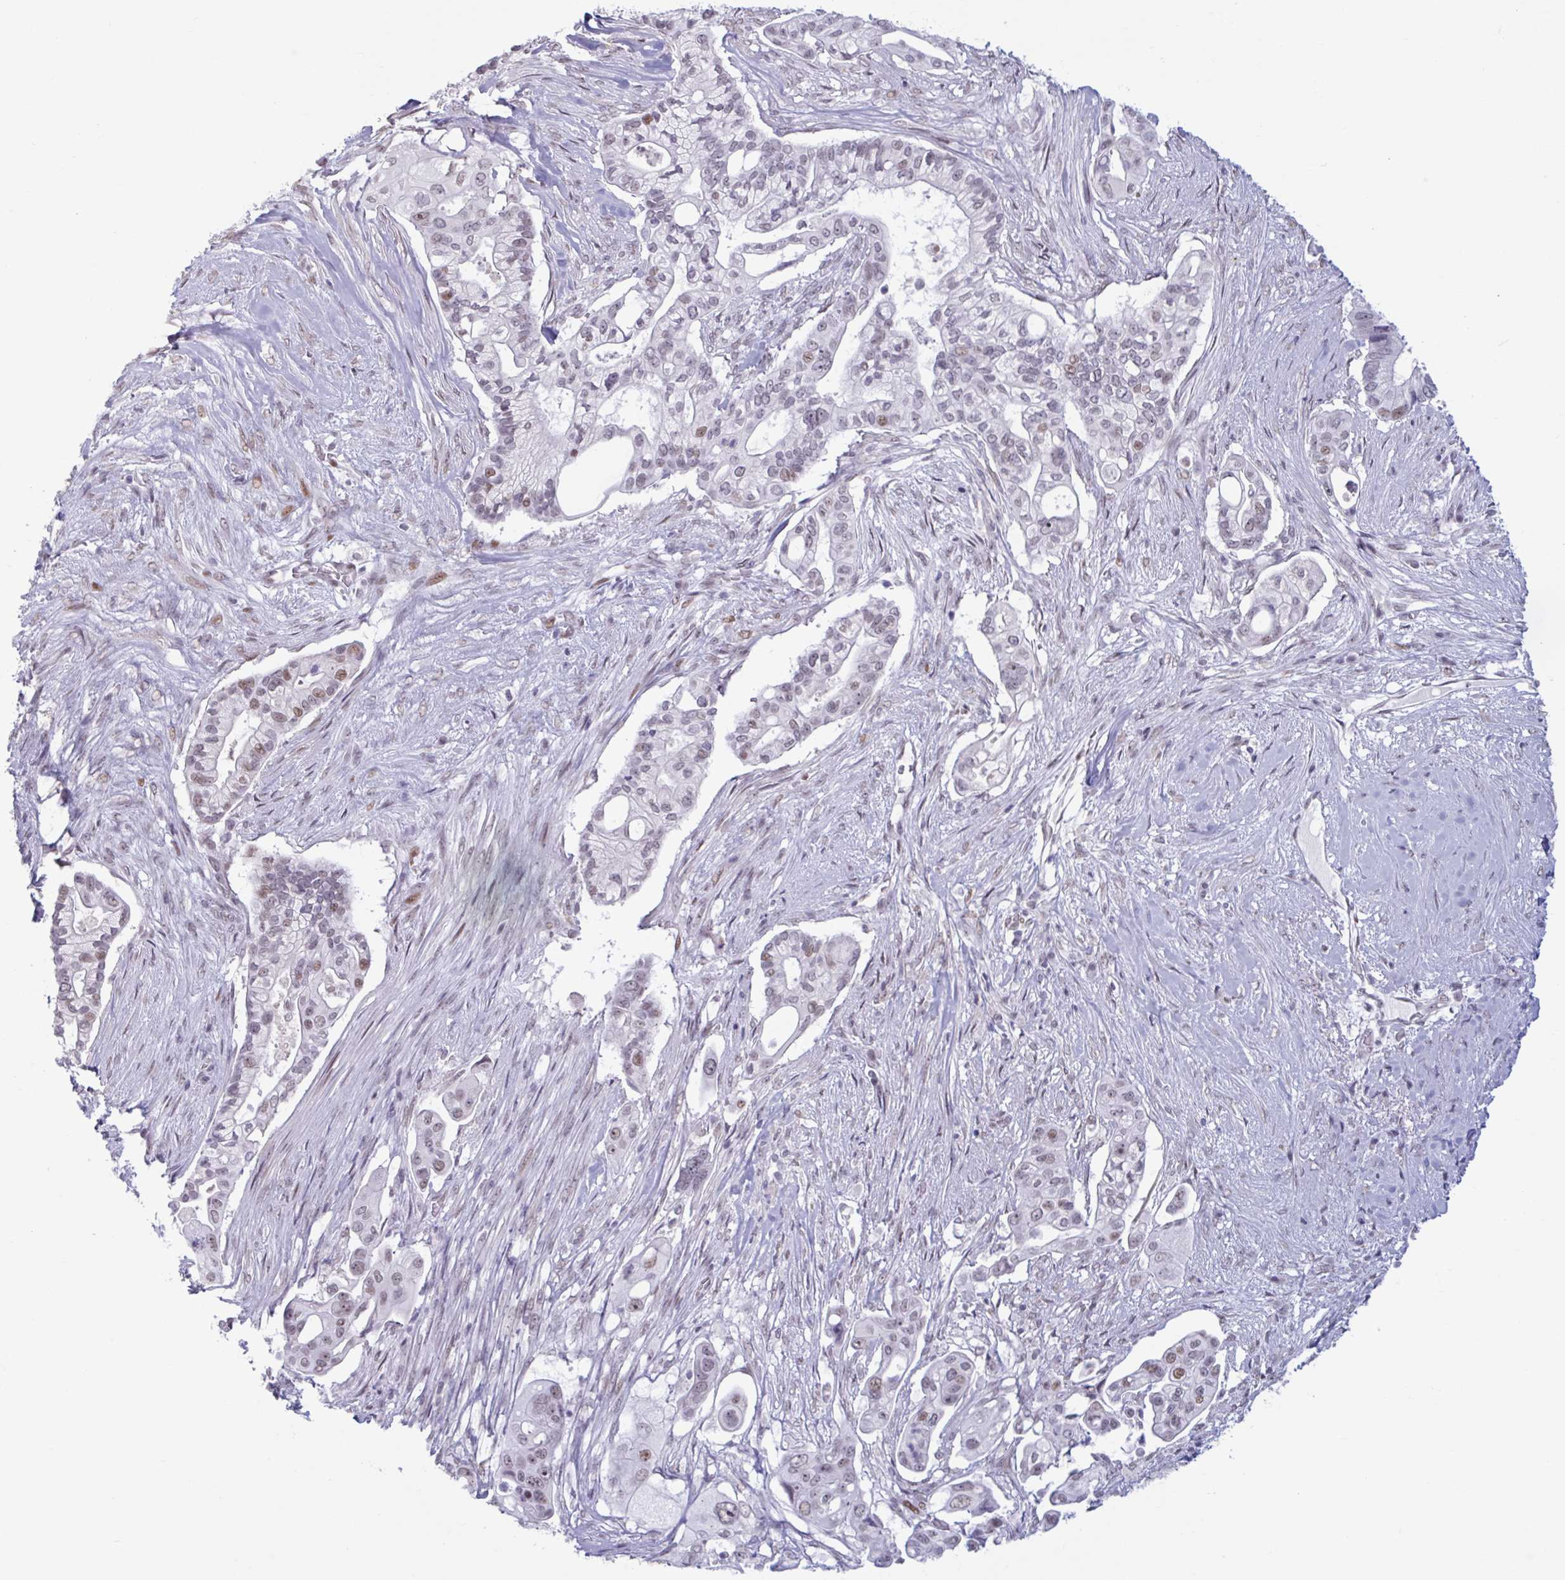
{"staining": {"intensity": "moderate", "quantity": "25%-75%", "location": "nuclear"}, "tissue": "pancreatic cancer", "cell_type": "Tumor cells", "image_type": "cancer", "snomed": [{"axis": "morphology", "description": "Adenocarcinoma, NOS"}, {"axis": "topography", "description": "Pancreas"}], "caption": "Immunohistochemical staining of pancreatic cancer shows medium levels of moderate nuclear staining in about 25%-75% of tumor cells.", "gene": "HSD17B6", "patient": {"sex": "female", "age": 69}}